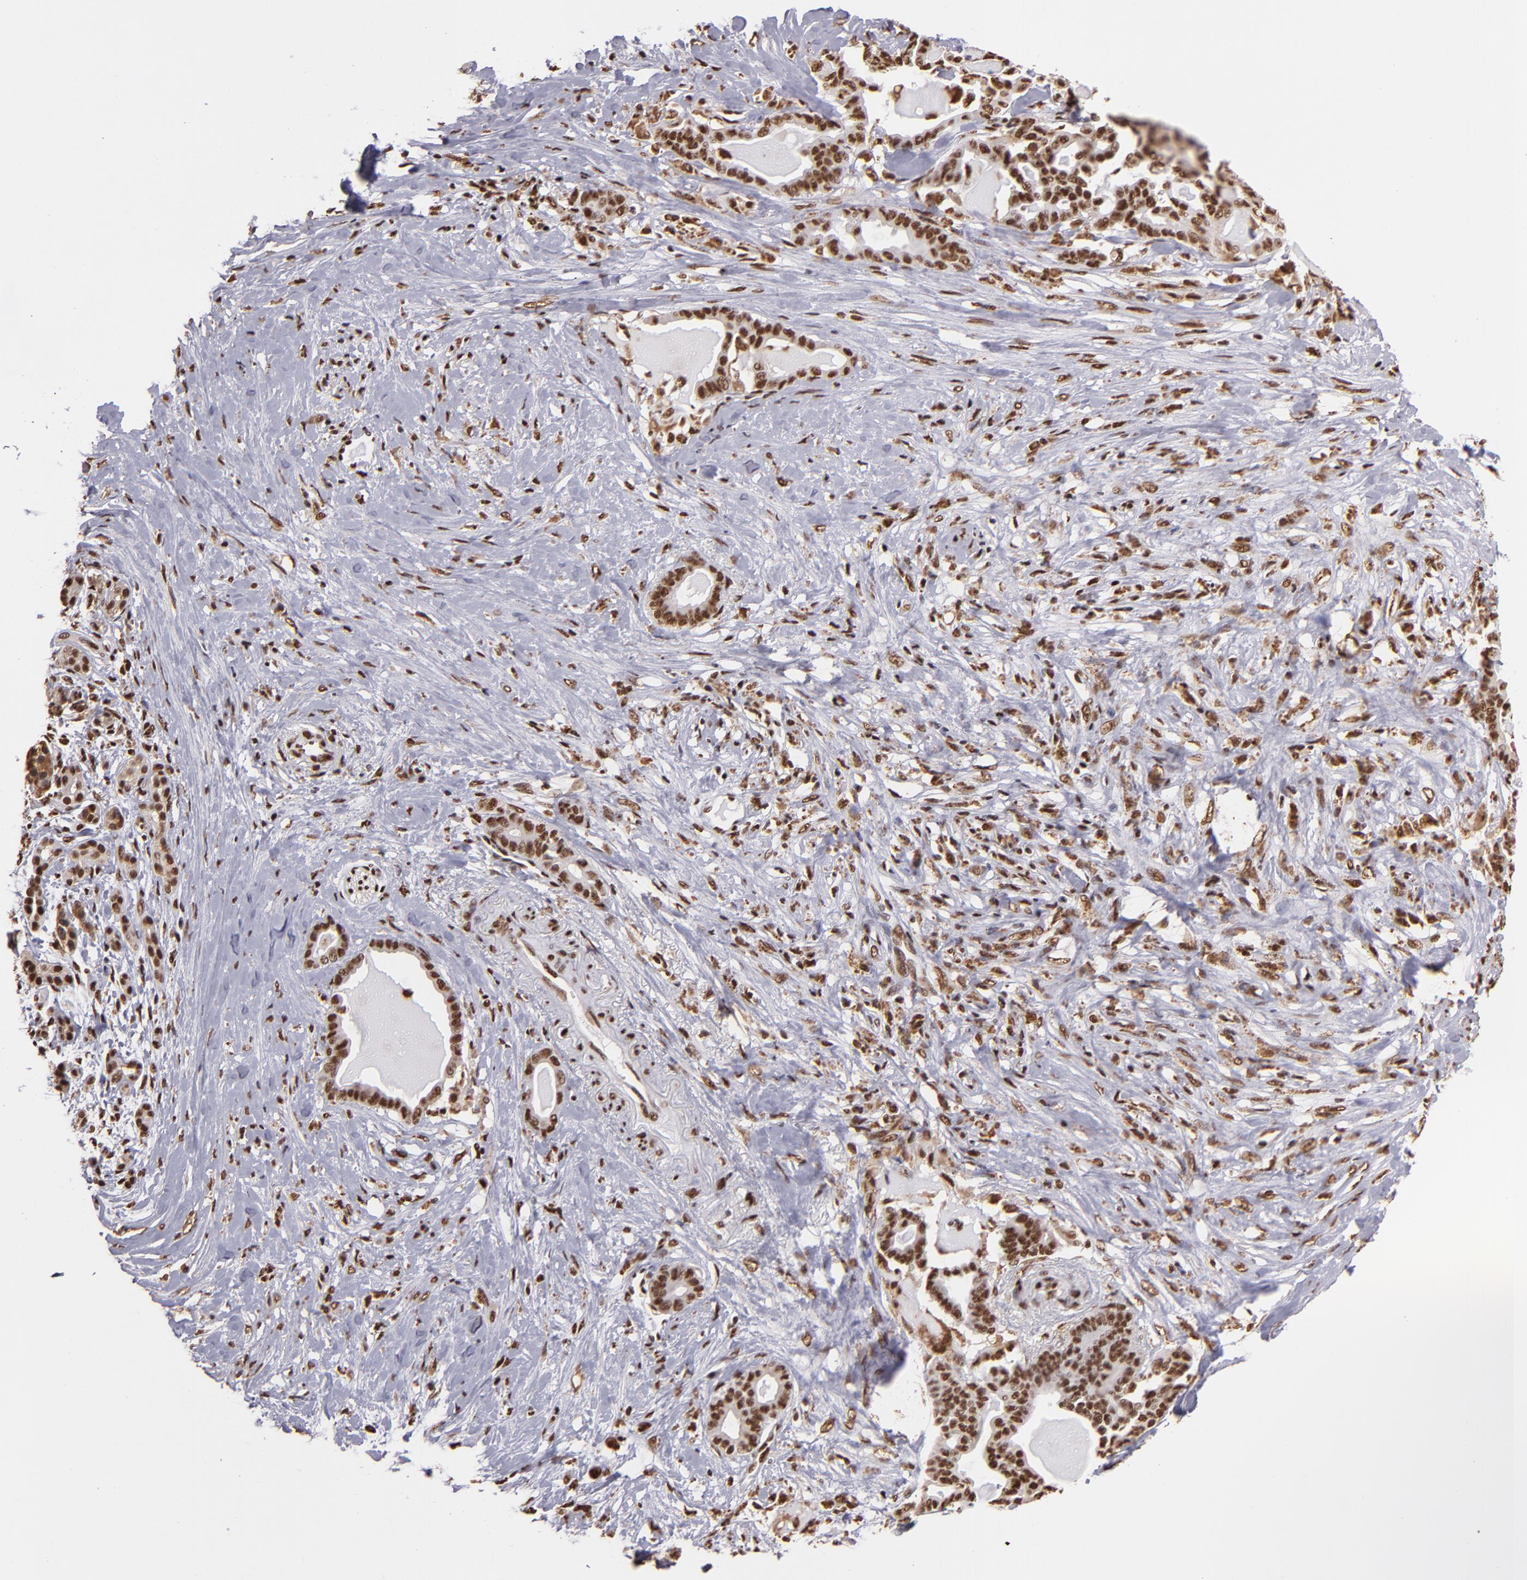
{"staining": {"intensity": "moderate", "quantity": ">75%", "location": "nuclear"}, "tissue": "pancreatic cancer", "cell_type": "Tumor cells", "image_type": "cancer", "snomed": [{"axis": "morphology", "description": "Adenocarcinoma, NOS"}, {"axis": "topography", "description": "Pancreas"}], "caption": "An immunohistochemistry (IHC) image of tumor tissue is shown. Protein staining in brown shows moderate nuclear positivity in pancreatic cancer within tumor cells.", "gene": "SP1", "patient": {"sex": "male", "age": 63}}